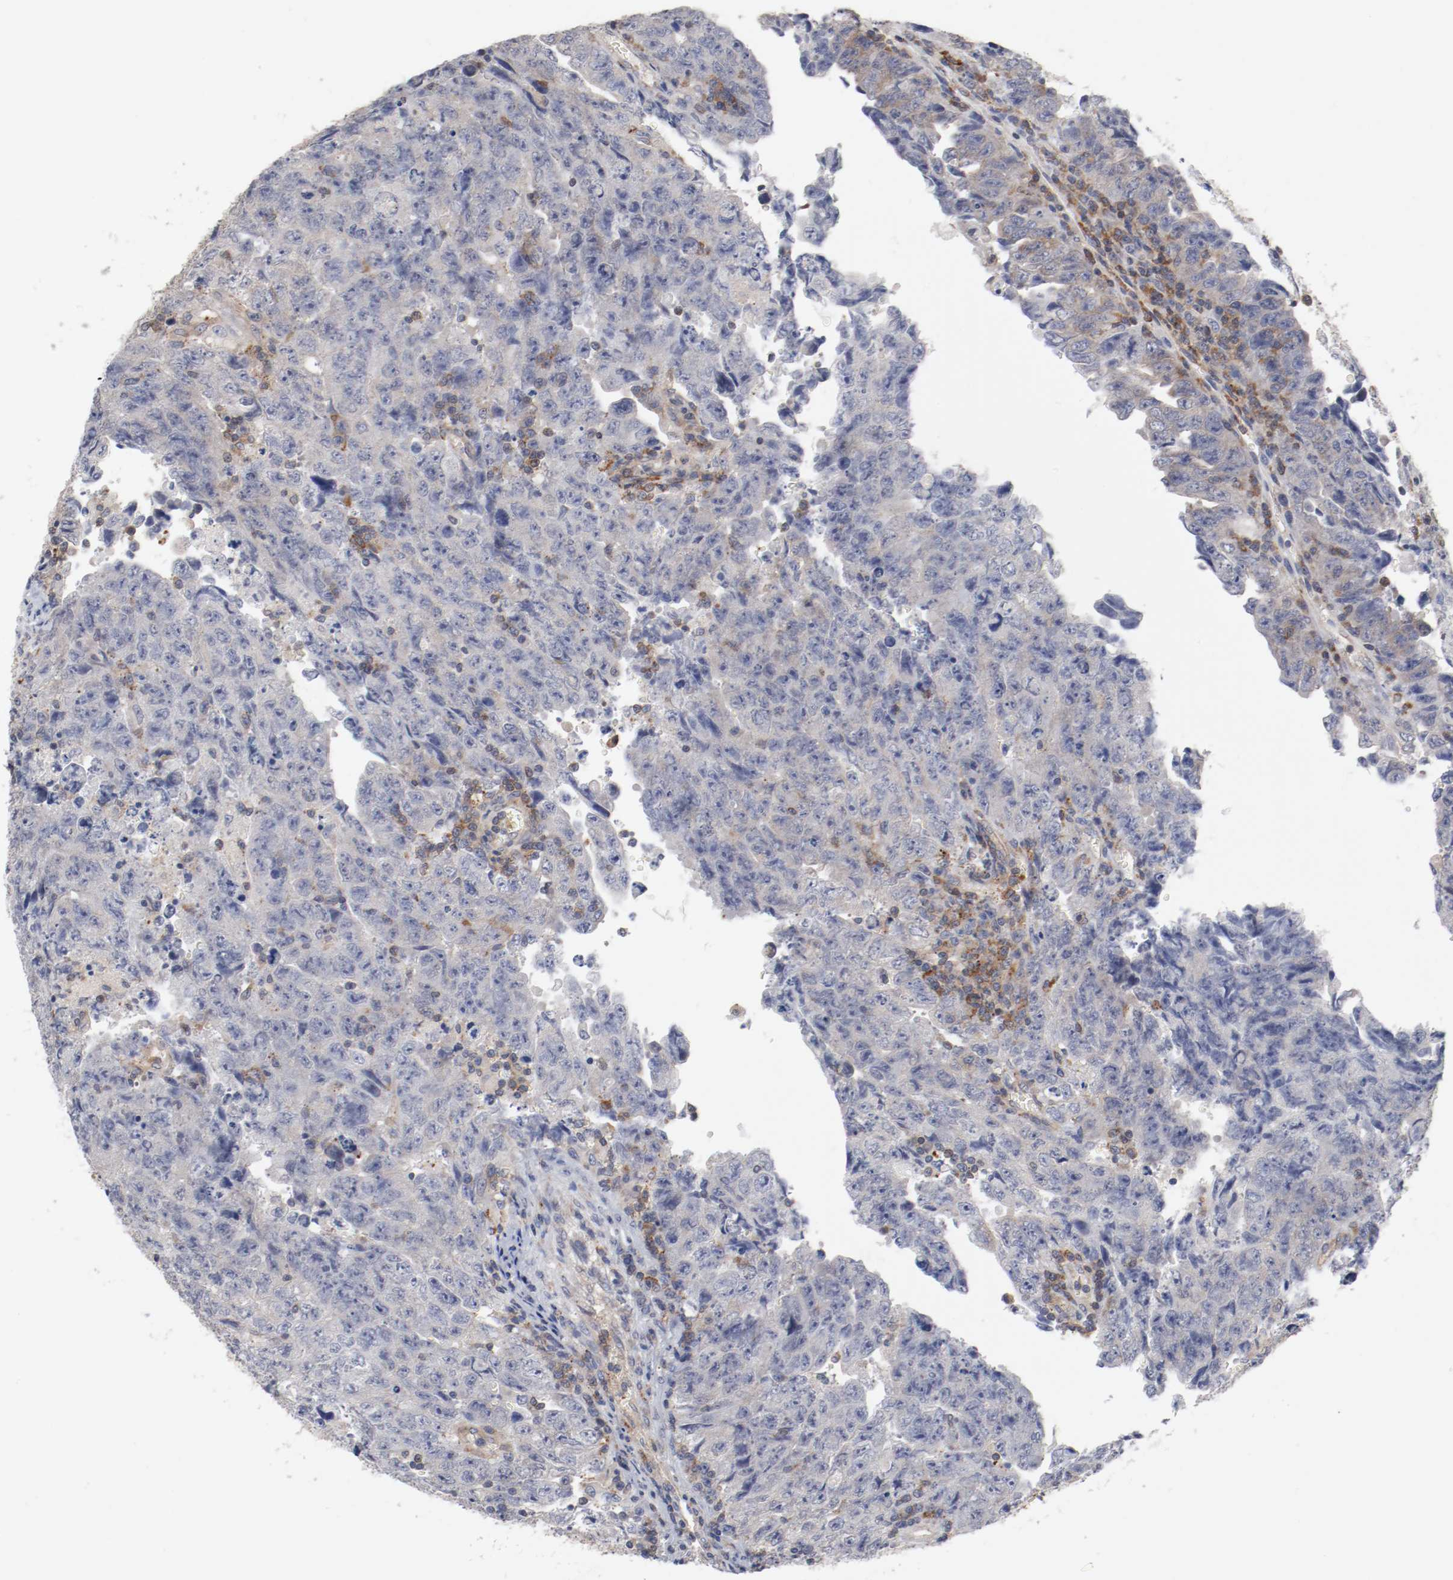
{"staining": {"intensity": "negative", "quantity": "none", "location": "none"}, "tissue": "testis cancer", "cell_type": "Tumor cells", "image_type": "cancer", "snomed": [{"axis": "morphology", "description": "Carcinoma, Embryonal, NOS"}, {"axis": "topography", "description": "Testis"}], "caption": "Human testis cancer (embryonal carcinoma) stained for a protein using immunohistochemistry shows no staining in tumor cells.", "gene": "CBL", "patient": {"sex": "male", "age": 28}}